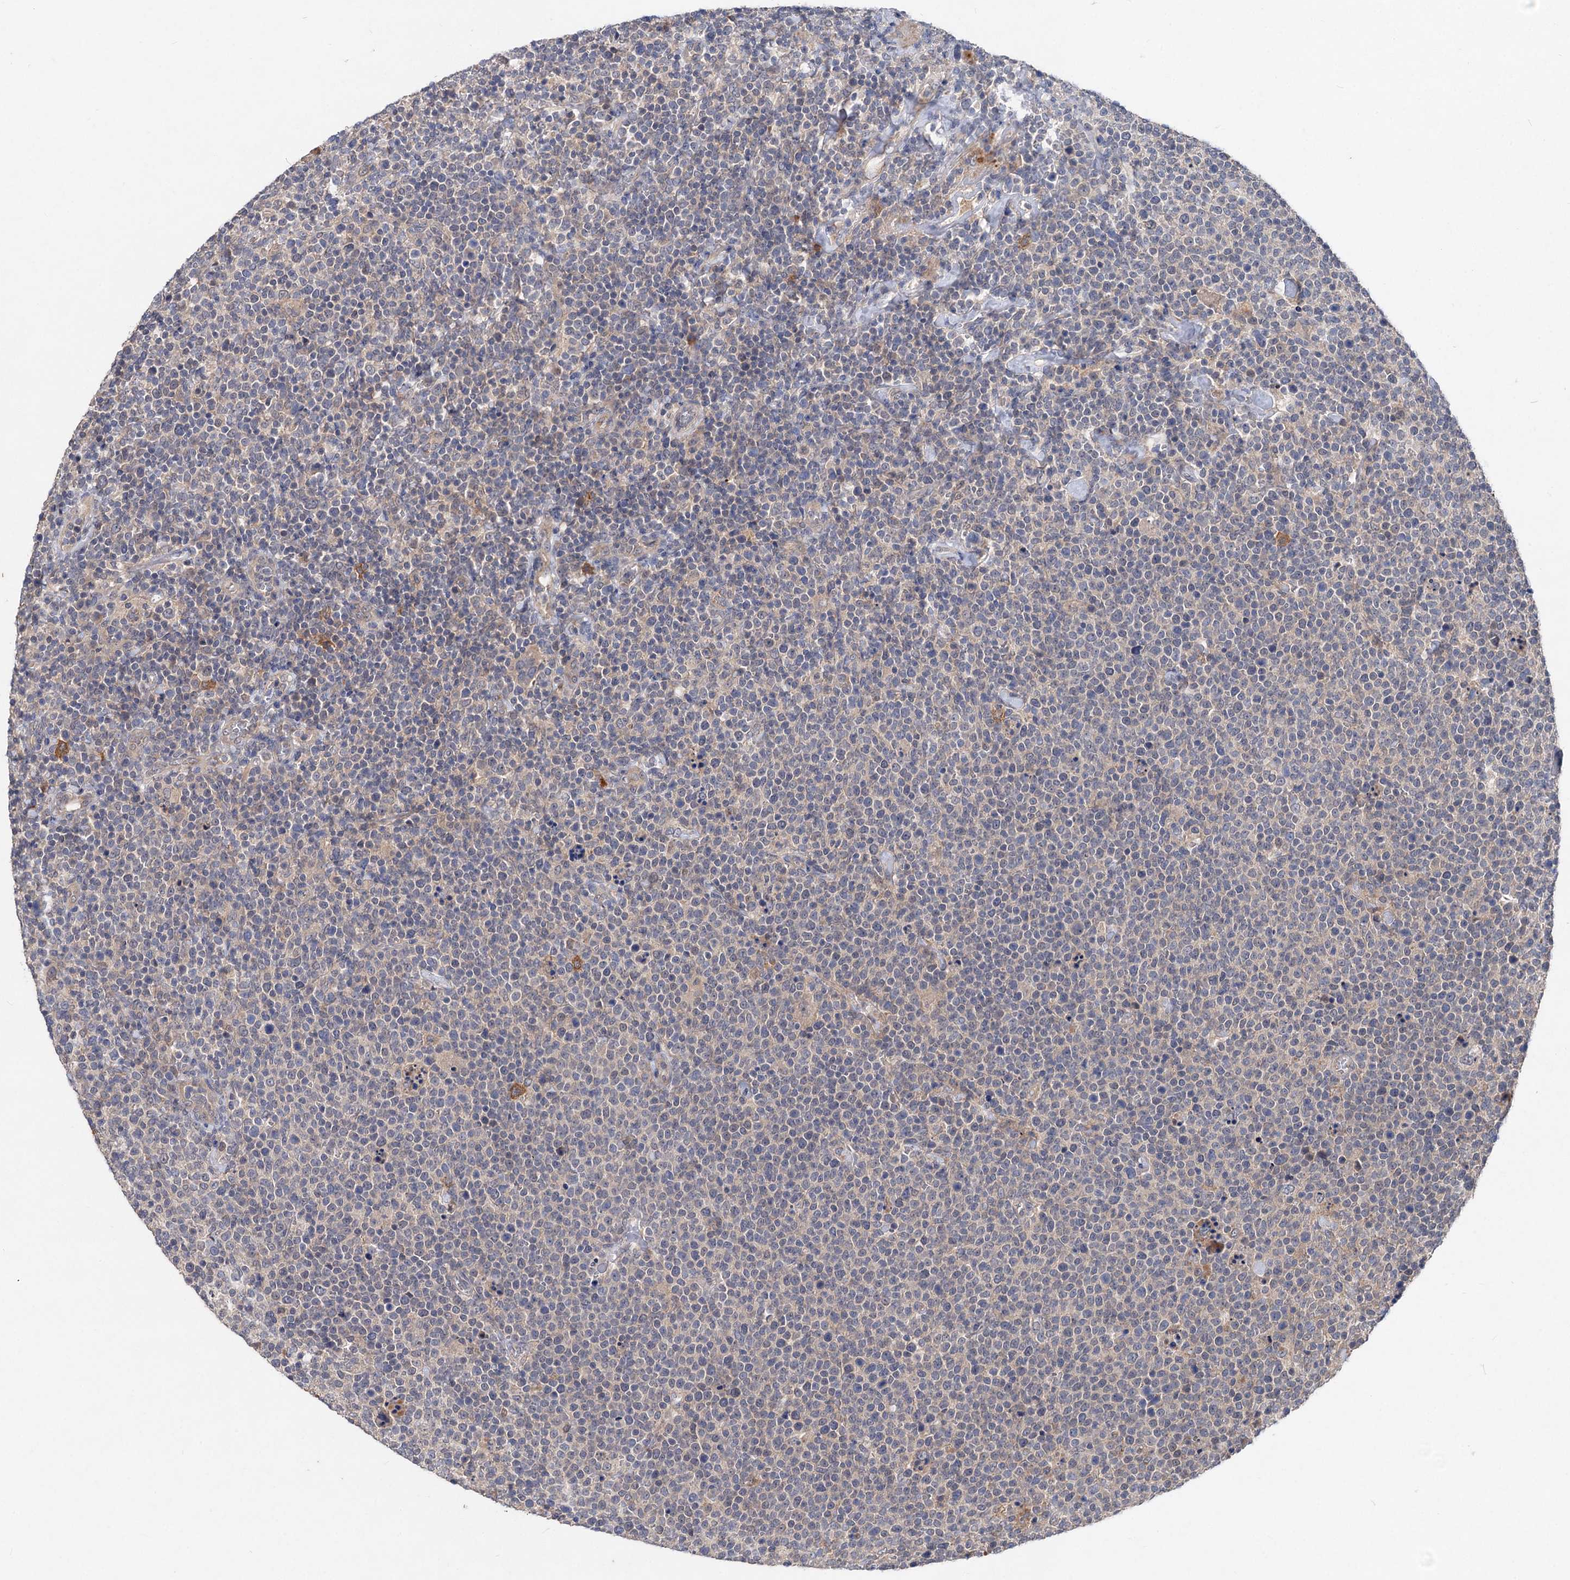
{"staining": {"intensity": "negative", "quantity": "none", "location": "none"}, "tissue": "lymphoma", "cell_type": "Tumor cells", "image_type": "cancer", "snomed": [{"axis": "morphology", "description": "Malignant lymphoma, non-Hodgkin's type, High grade"}, {"axis": "topography", "description": "Lymph node"}], "caption": "Protein analysis of lymphoma shows no significant staining in tumor cells.", "gene": "NUDCD2", "patient": {"sex": "male", "age": 61}}